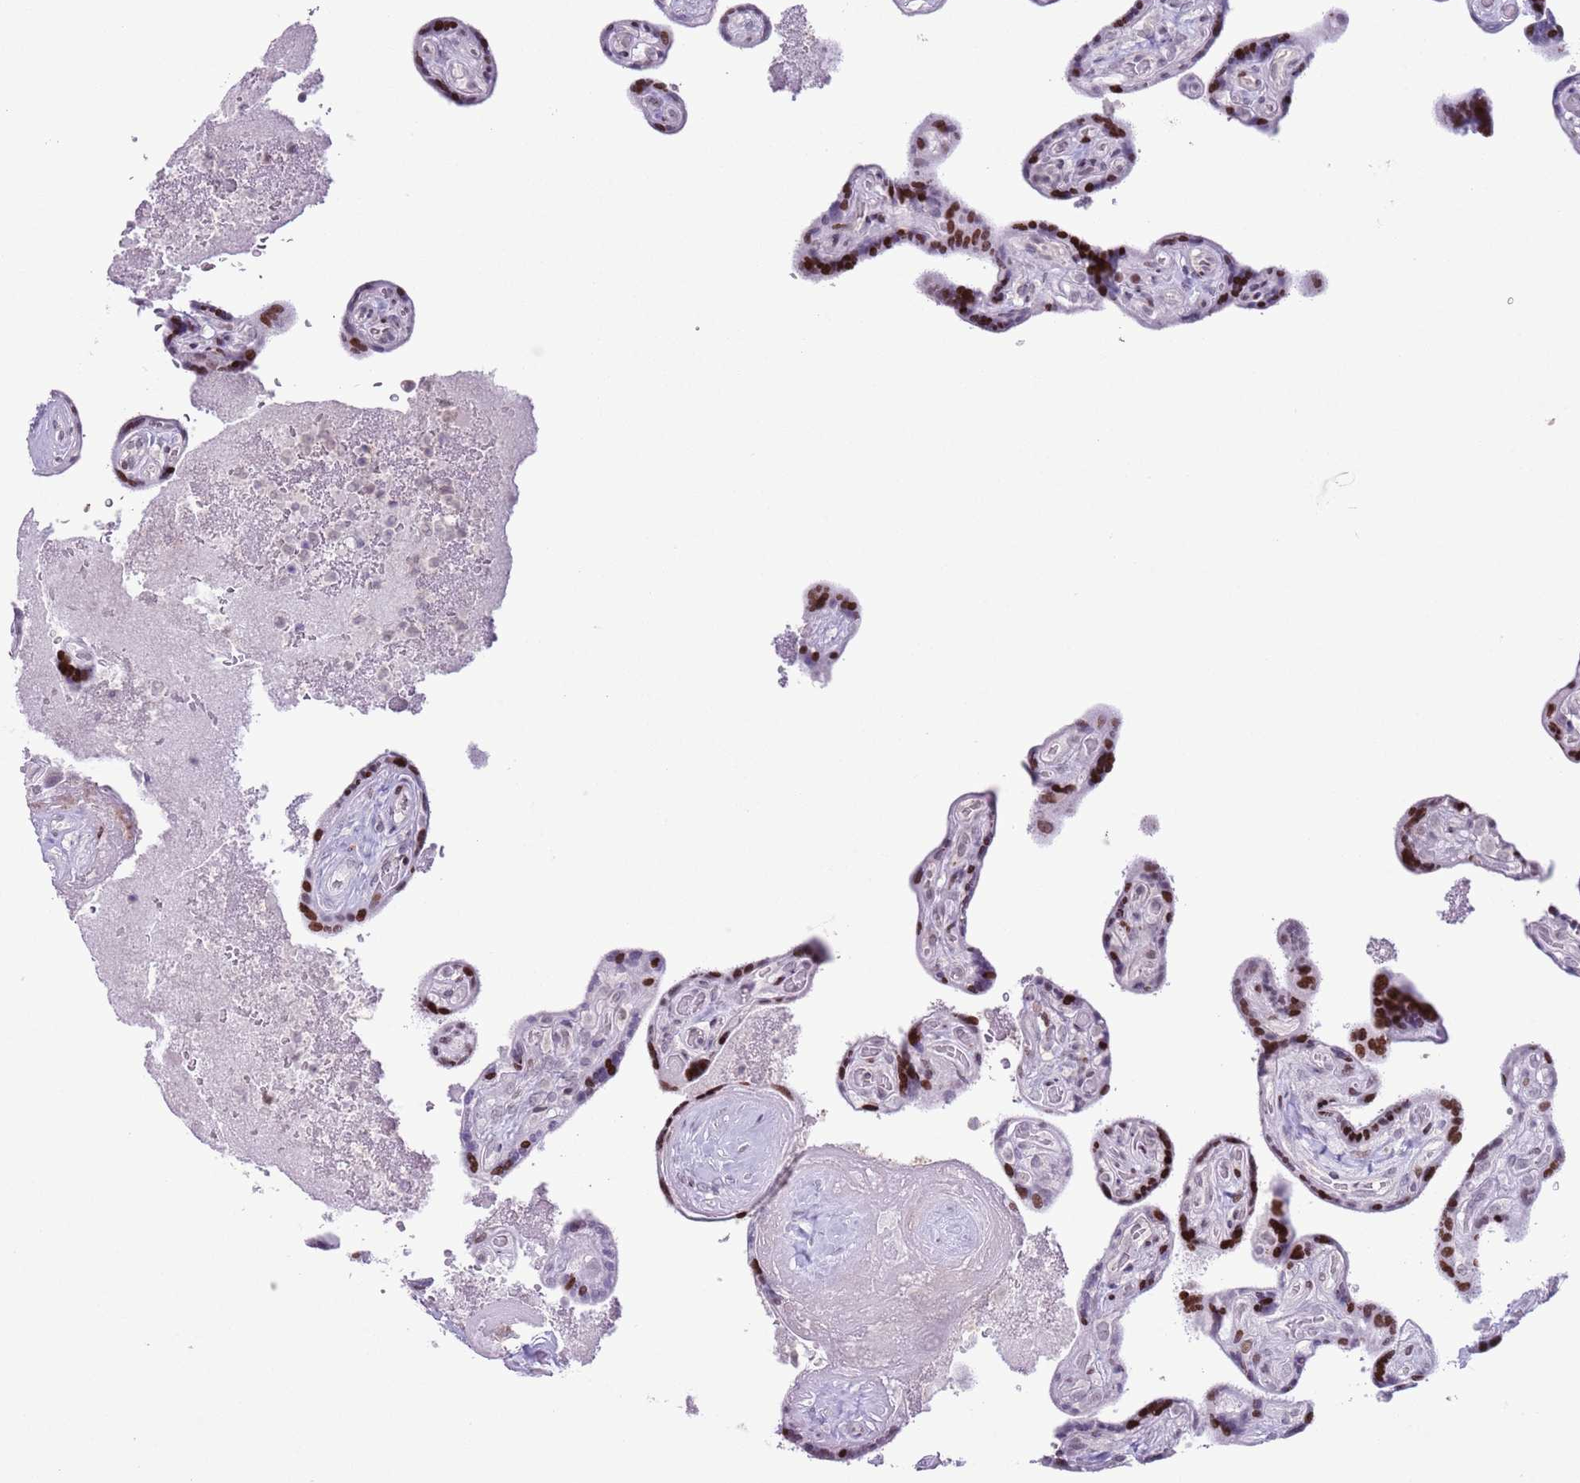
{"staining": {"intensity": "strong", "quantity": "25%-75%", "location": "nuclear"}, "tissue": "placenta", "cell_type": "Trophoblastic cells", "image_type": "normal", "snomed": [{"axis": "morphology", "description": "Normal tissue, NOS"}, {"axis": "topography", "description": "Placenta"}], "caption": "Immunohistochemical staining of unremarkable placenta exhibits high levels of strong nuclear positivity in about 25%-75% of trophoblastic cells. The protein of interest is shown in brown color, while the nuclei are stained blue.", "gene": "MFSD10", "patient": {"sex": "female", "age": 32}}